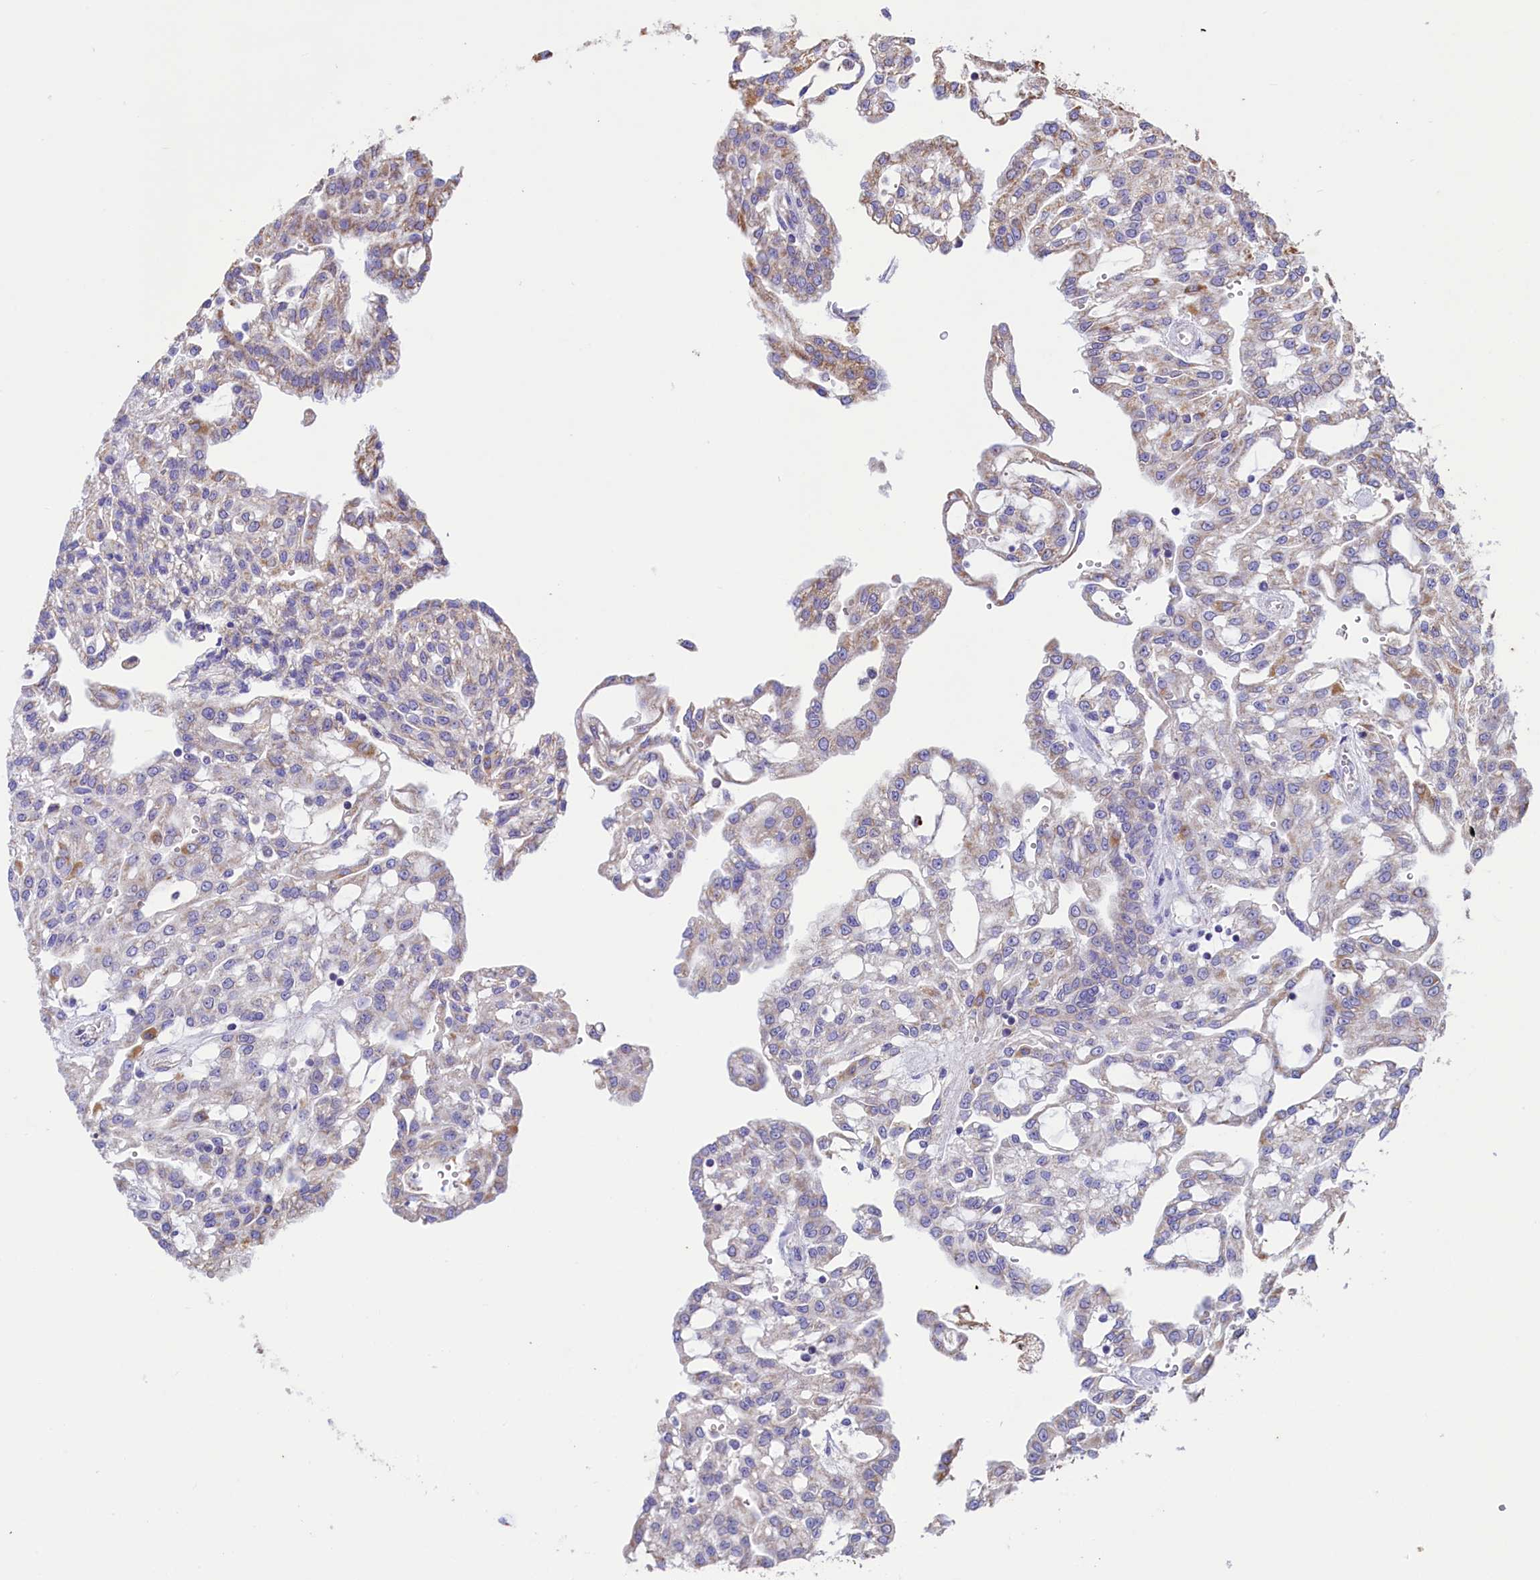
{"staining": {"intensity": "weak", "quantity": "<25%", "location": "cytoplasmic/membranous"}, "tissue": "renal cancer", "cell_type": "Tumor cells", "image_type": "cancer", "snomed": [{"axis": "morphology", "description": "Adenocarcinoma, NOS"}, {"axis": "topography", "description": "Kidney"}], "caption": "Histopathology image shows no significant protein staining in tumor cells of renal cancer (adenocarcinoma).", "gene": "IDH3A", "patient": {"sex": "male", "age": 63}}